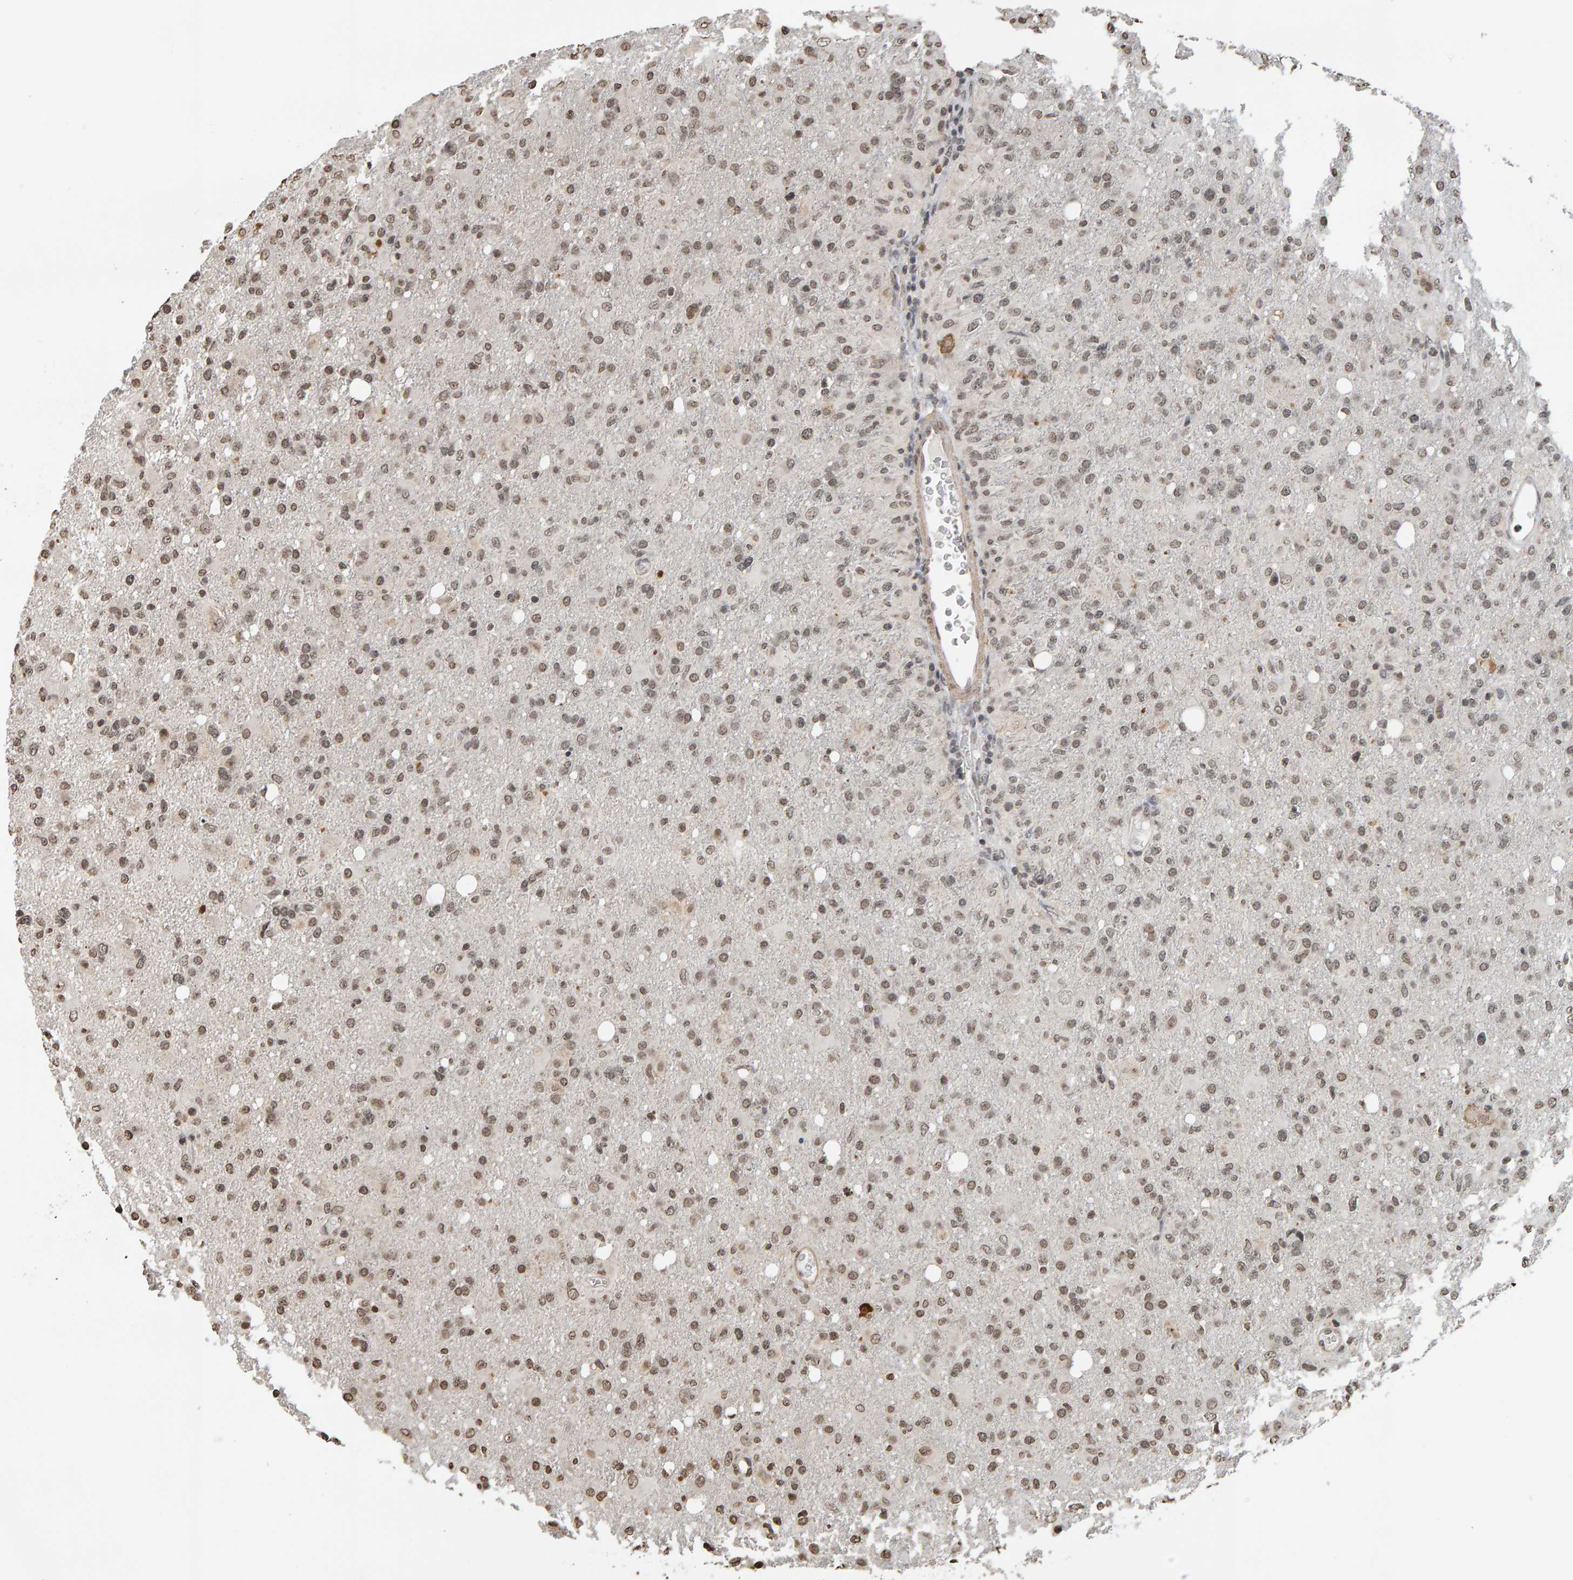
{"staining": {"intensity": "weak", "quantity": ">75%", "location": "nuclear"}, "tissue": "glioma", "cell_type": "Tumor cells", "image_type": "cancer", "snomed": [{"axis": "morphology", "description": "Glioma, malignant, High grade"}, {"axis": "topography", "description": "Brain"}], "caption": "Weak nuclear staining for a protein is appreciated in about >75% of tumor cells of malignant glioma (high-grade) using IHC.", "gene": "AFF4", "patient": {"sex": "female", "age": 57}}